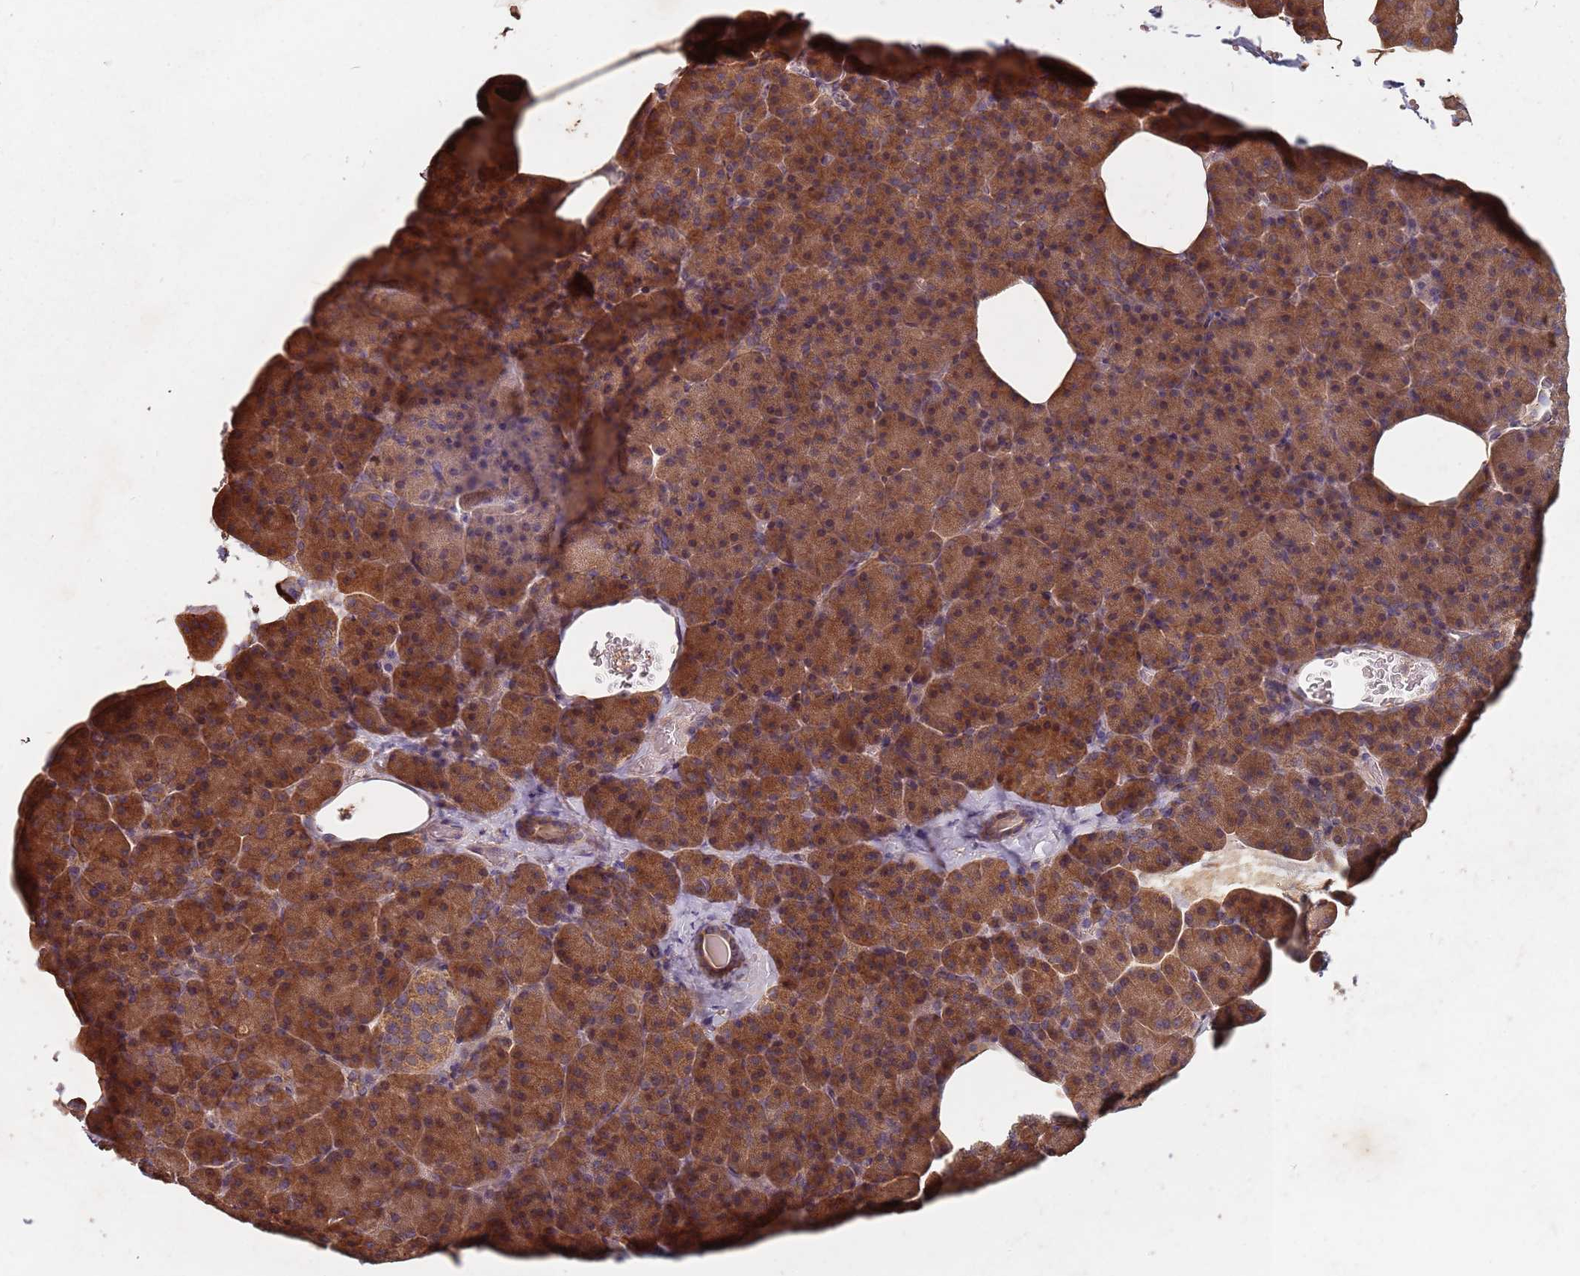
{"staining": {"intensity": "strong", "quantity": ">75%", "location": "cytoplasmic/membranous"}, "tissue": "pancreas", "cell_type": "Exocrine glandular cells", "image_type": "normal", "snomed": [{"axis": "morphology", "description": "Normal tissue, NOS"}, {"axis": "morphology", "description": "Carcinoid, malignant, NOS"}, {"axis": "topography", "description": "Pancreas"}], "caption": "Immunohistochemistry (IHC) histopathology image of unremarkable pancreas: pancreas stained using IHC shows high levels of strong protein expression localized specifically in the cytoplasmic/membranous of exocrine glandular cells, appearing as a cytoplasmic/membranous brown color.", "gene": "ATG5", "patient": {"sex": "female", "age": 35}}